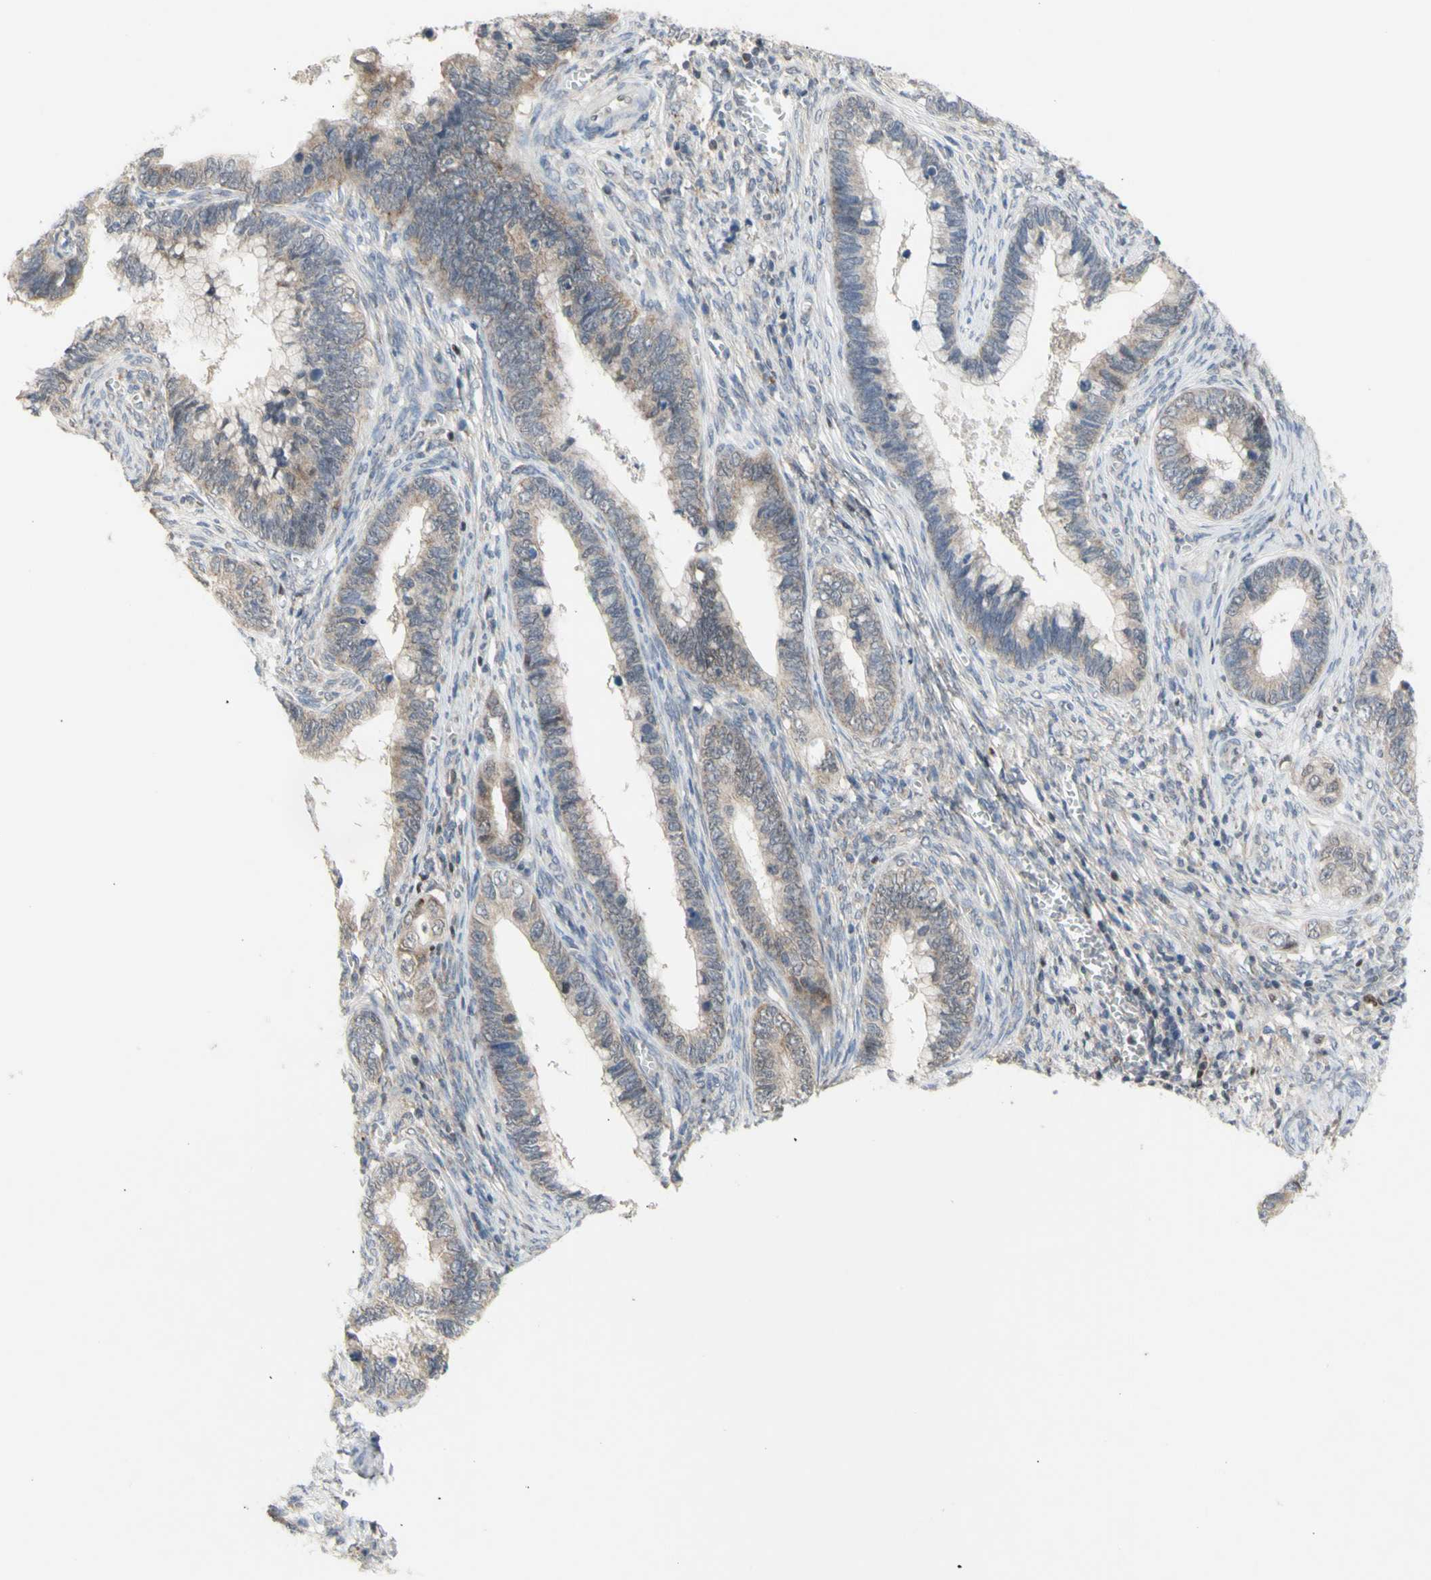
{"staining": {"intensity": "weak", "quantity": ">75%", "location": "cytoplasmic/membranous"}, "tissue": "cervical cancer", "cell_type": "Tumor cells", "image_type": "cancer", "snomed": [{"axis": "morphology", "description": "Adenocarcinoma, NOS"}, {"axis": "topography", "description": "Cervix"}], "caption": "Immunohistochemical staining of cervical cancer (adenocarcinoma) reveals low levels of weak cytoplasmic/membranous protein staining in about >75% of tumor cells. (Brightfield microscopy of DAB IHC at high magnification).", "gene": "NLRP1", "patient": {"sex": "female", "age": 44}}